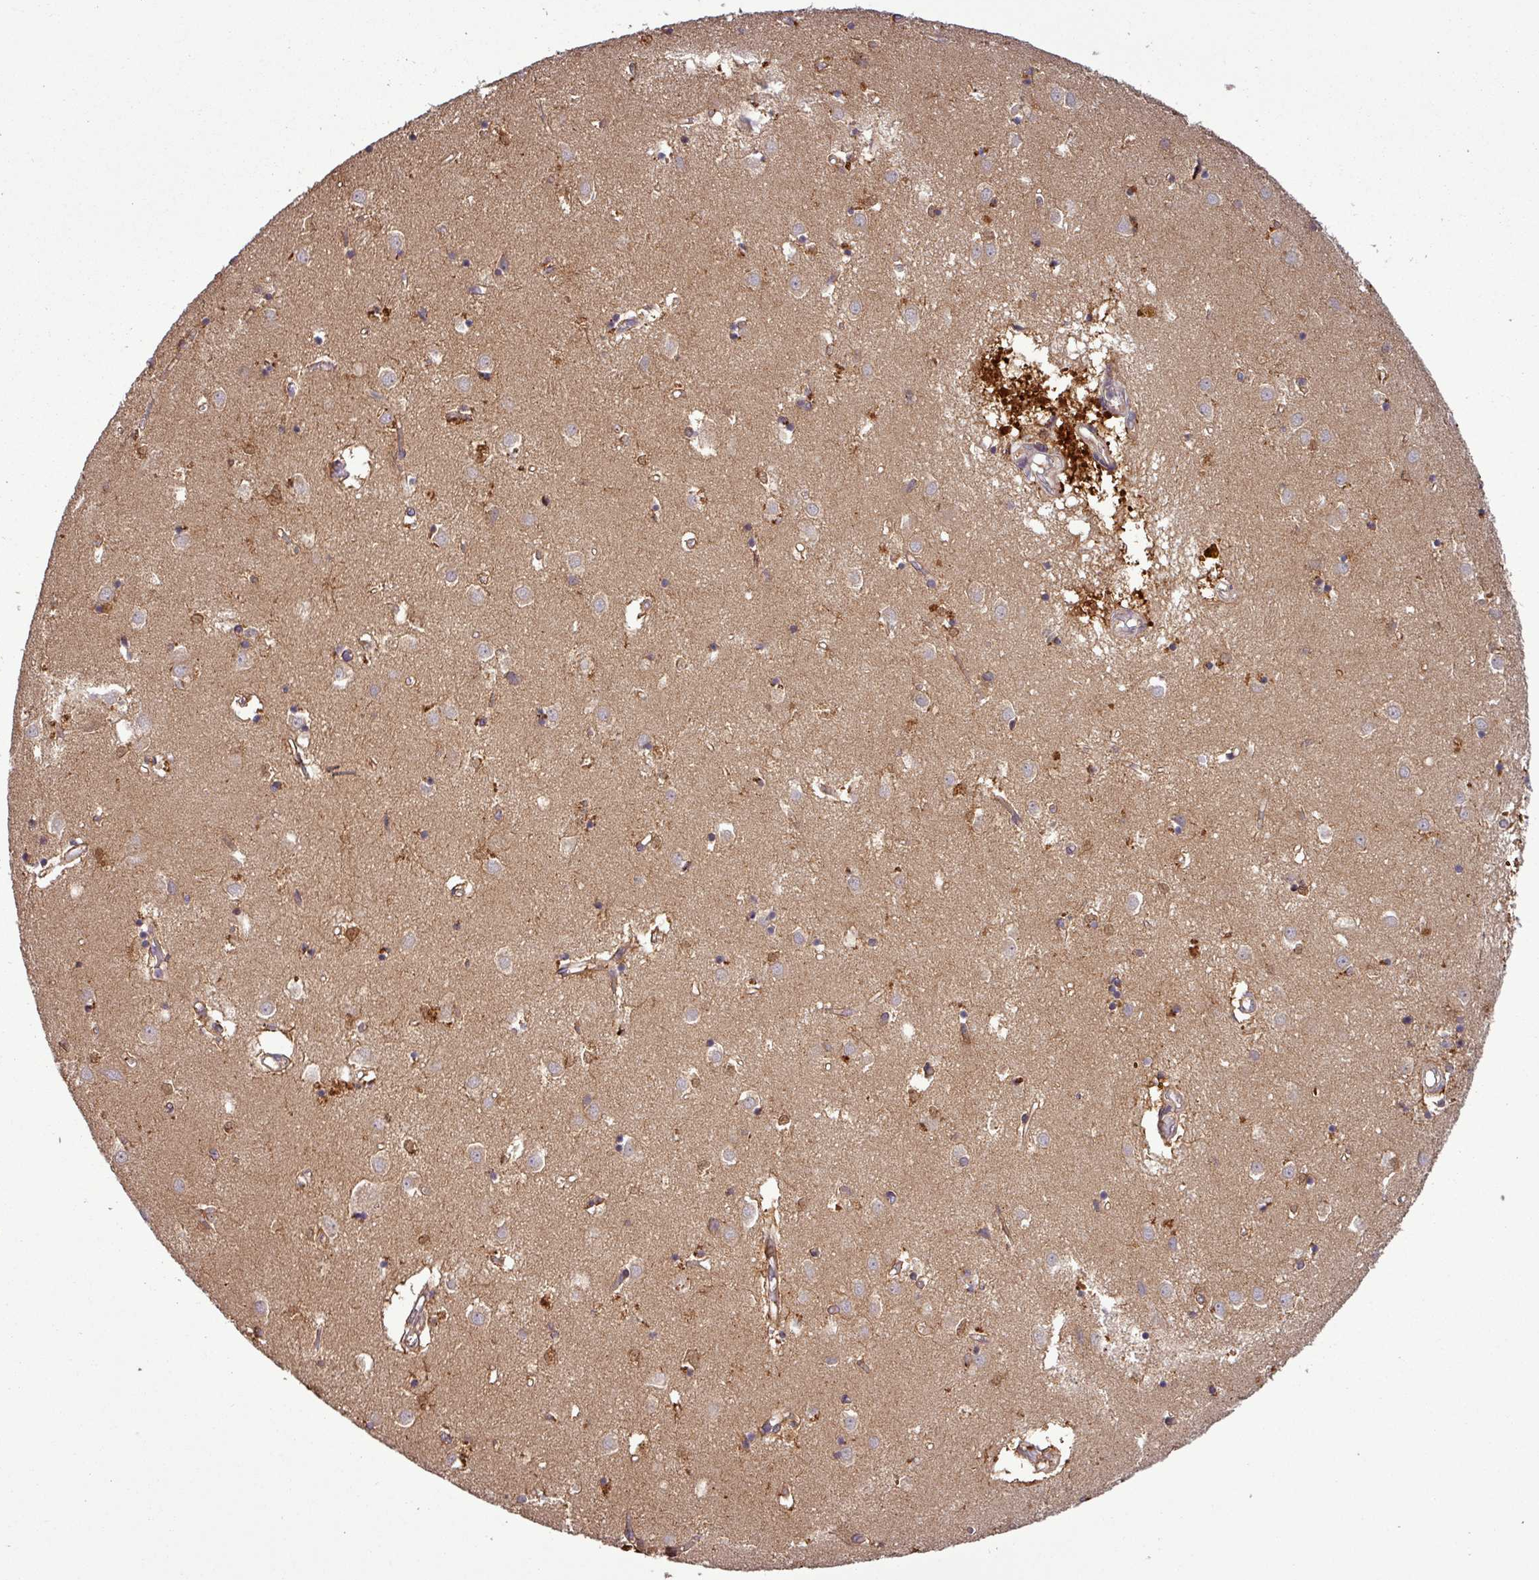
{"staining": {"intensity": "strong", "quantity": "<25%", "location": "cytoplasmic/membranous,nuclear"}, "tissue": "caudate", "cell_type": "Glial cells", "image_type": "normal", "snomed": [{"axis": "morphology", "description": "Normal tissue, NOS"}, {"axis": "topography", "description": "Lateral ventricle wall"}], "caption": "This is an image of IHC staining of unremarkable caudate, which shows strong staining in the cytoplasmic/membranous,nuclear of glial cells.", "gene": "SIRPB2", "patient": {"sex": "male", "age": 70}}